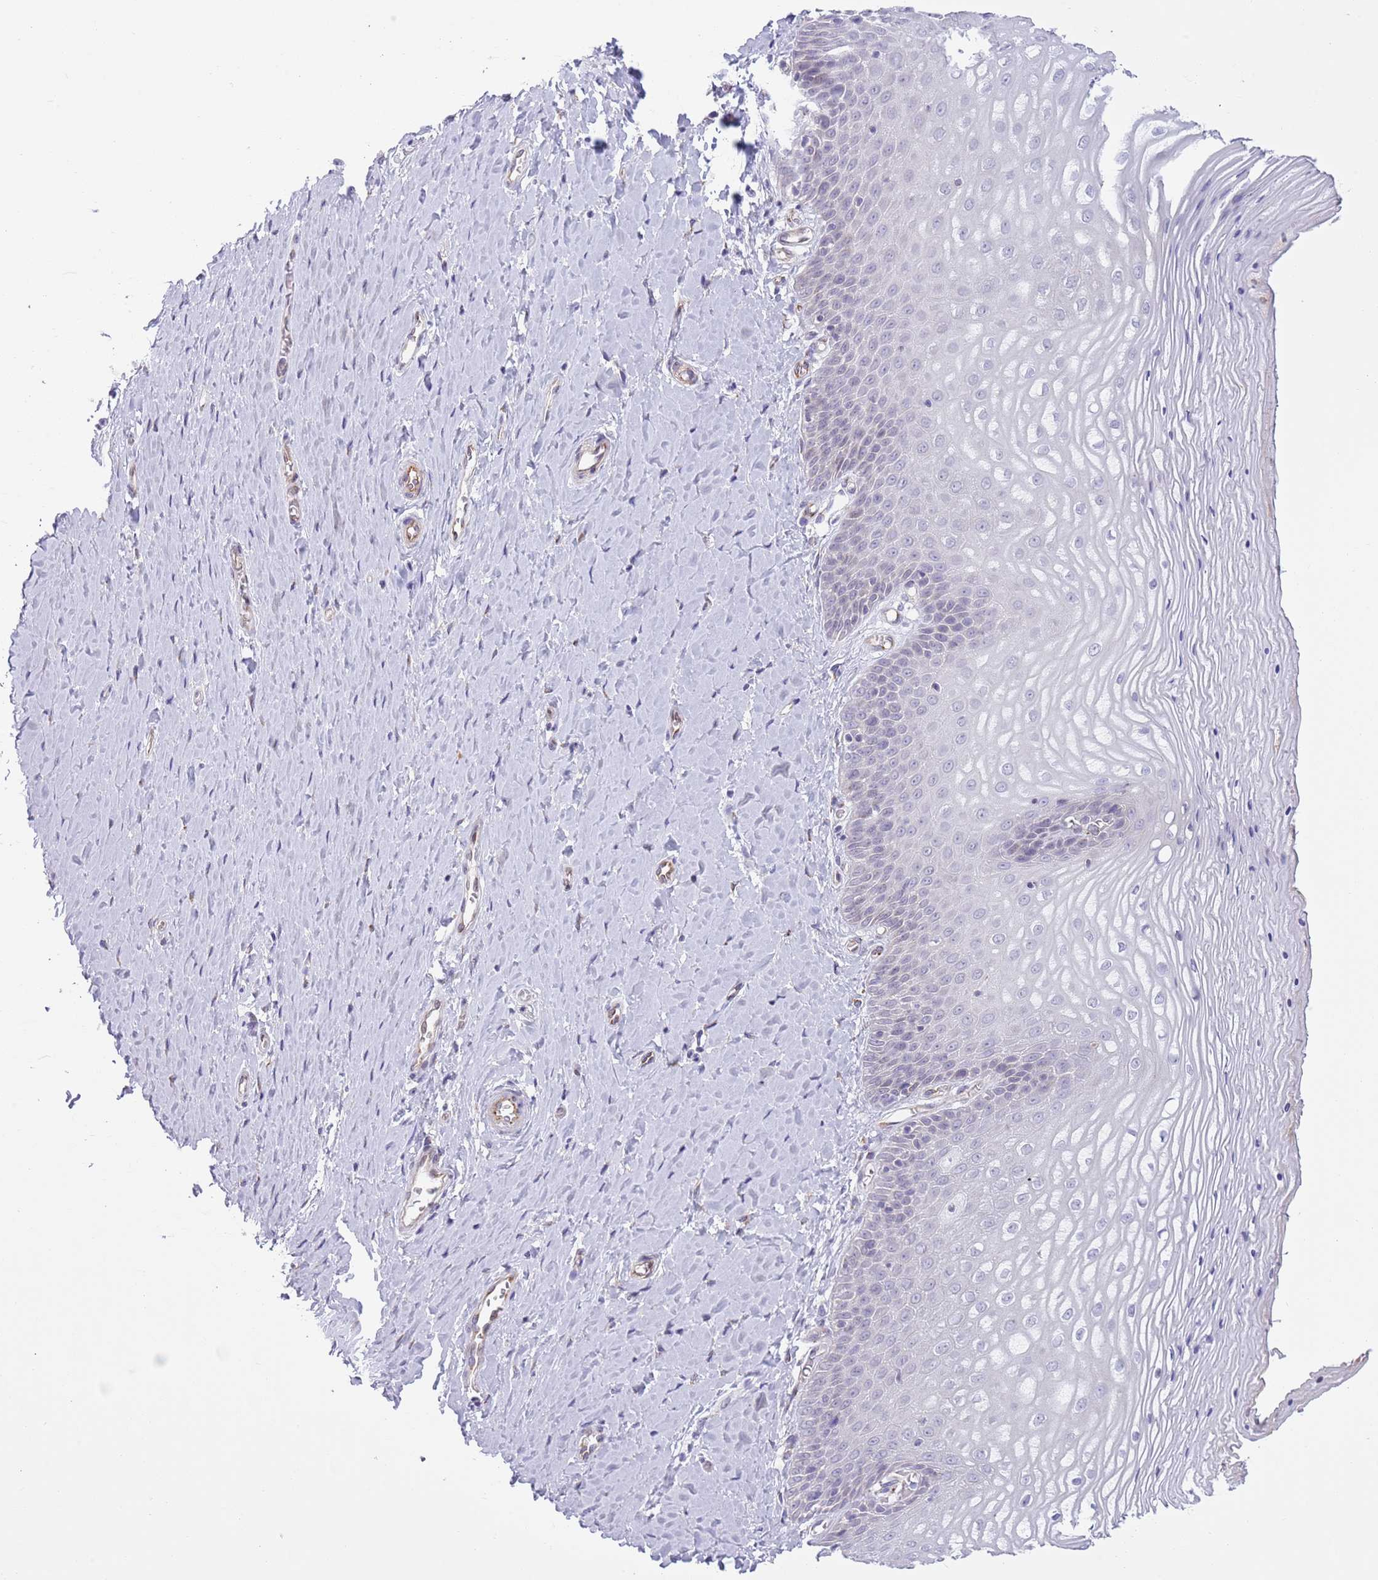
{"staining": {"intensity": "negative", "quantity": "none", "location": "none"}, "tissue": "vagina", "cell_type": "Squamous epithelial cells", "image_type": "normal", "snomed": [{"axis": "morphology", "description": "Normal tissue, NOS"}, {"axis": "topography", "description": "Vagina"}], "caption": "DAB immunohistochemical staining of benign vagina shows no significant staining in squamous epithelial cells.", "gene": "C20orf96", "patient": {"sex": "female", "age": 65}}